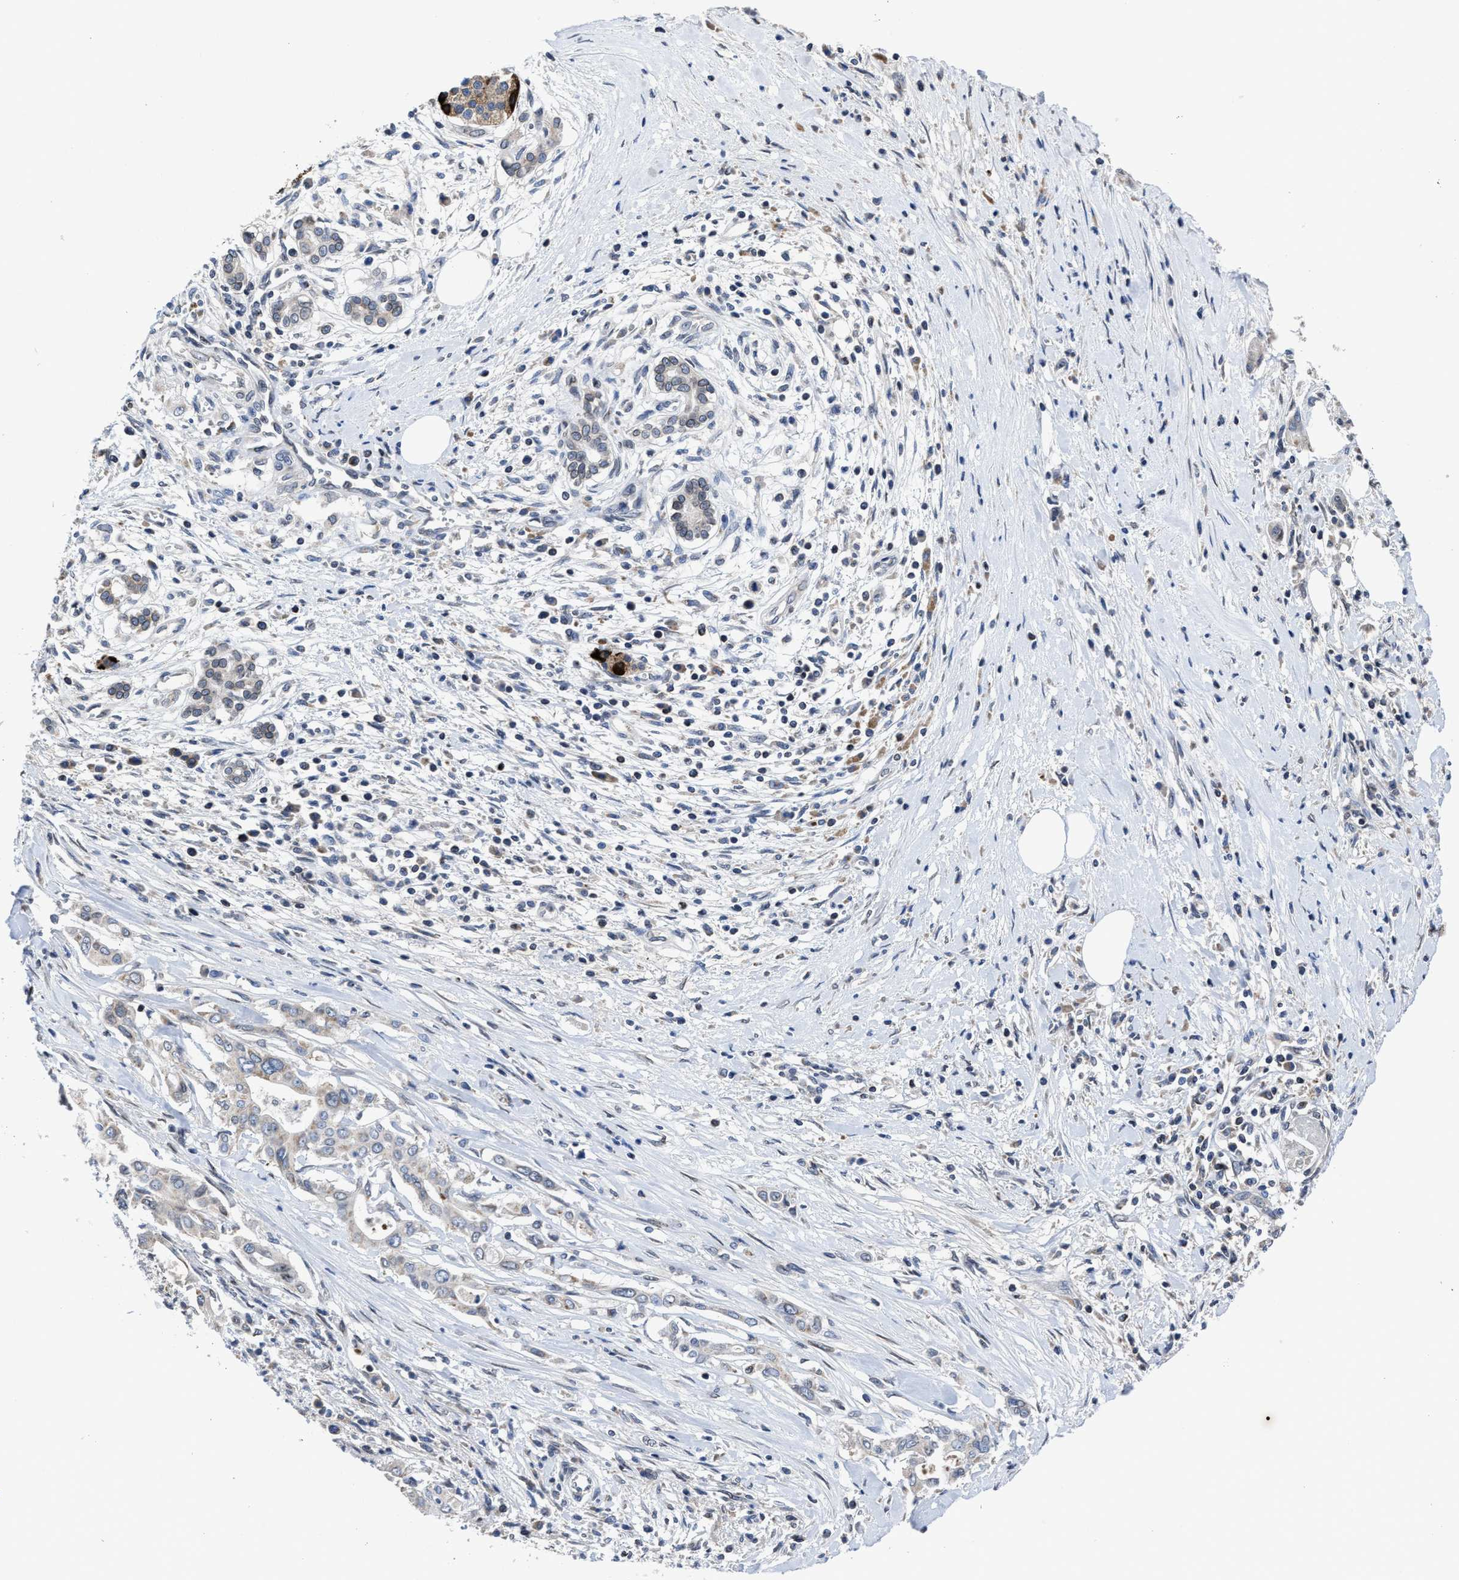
{"staining": {"intensity": "weak", "quantity": ">75%", "location": "cytoplasmic/membranous"}, "tissue": "pancreatic cancer", "cell_type": "Tumor cells", "image_type": "cancer", "snomed": [{"axis": "morphology", "description": "Adenocarcinoma, NOS"}, {"axis": "topography", "description": "Pancreas"}], "caption": "Protein expression analysis of pancreatic cancer shows weak cytoplasmic/membranous expression in approximately >75% of tumor cells.", "gene": "CACNA1D", "patient": {"sex": "male", "age": 58}}